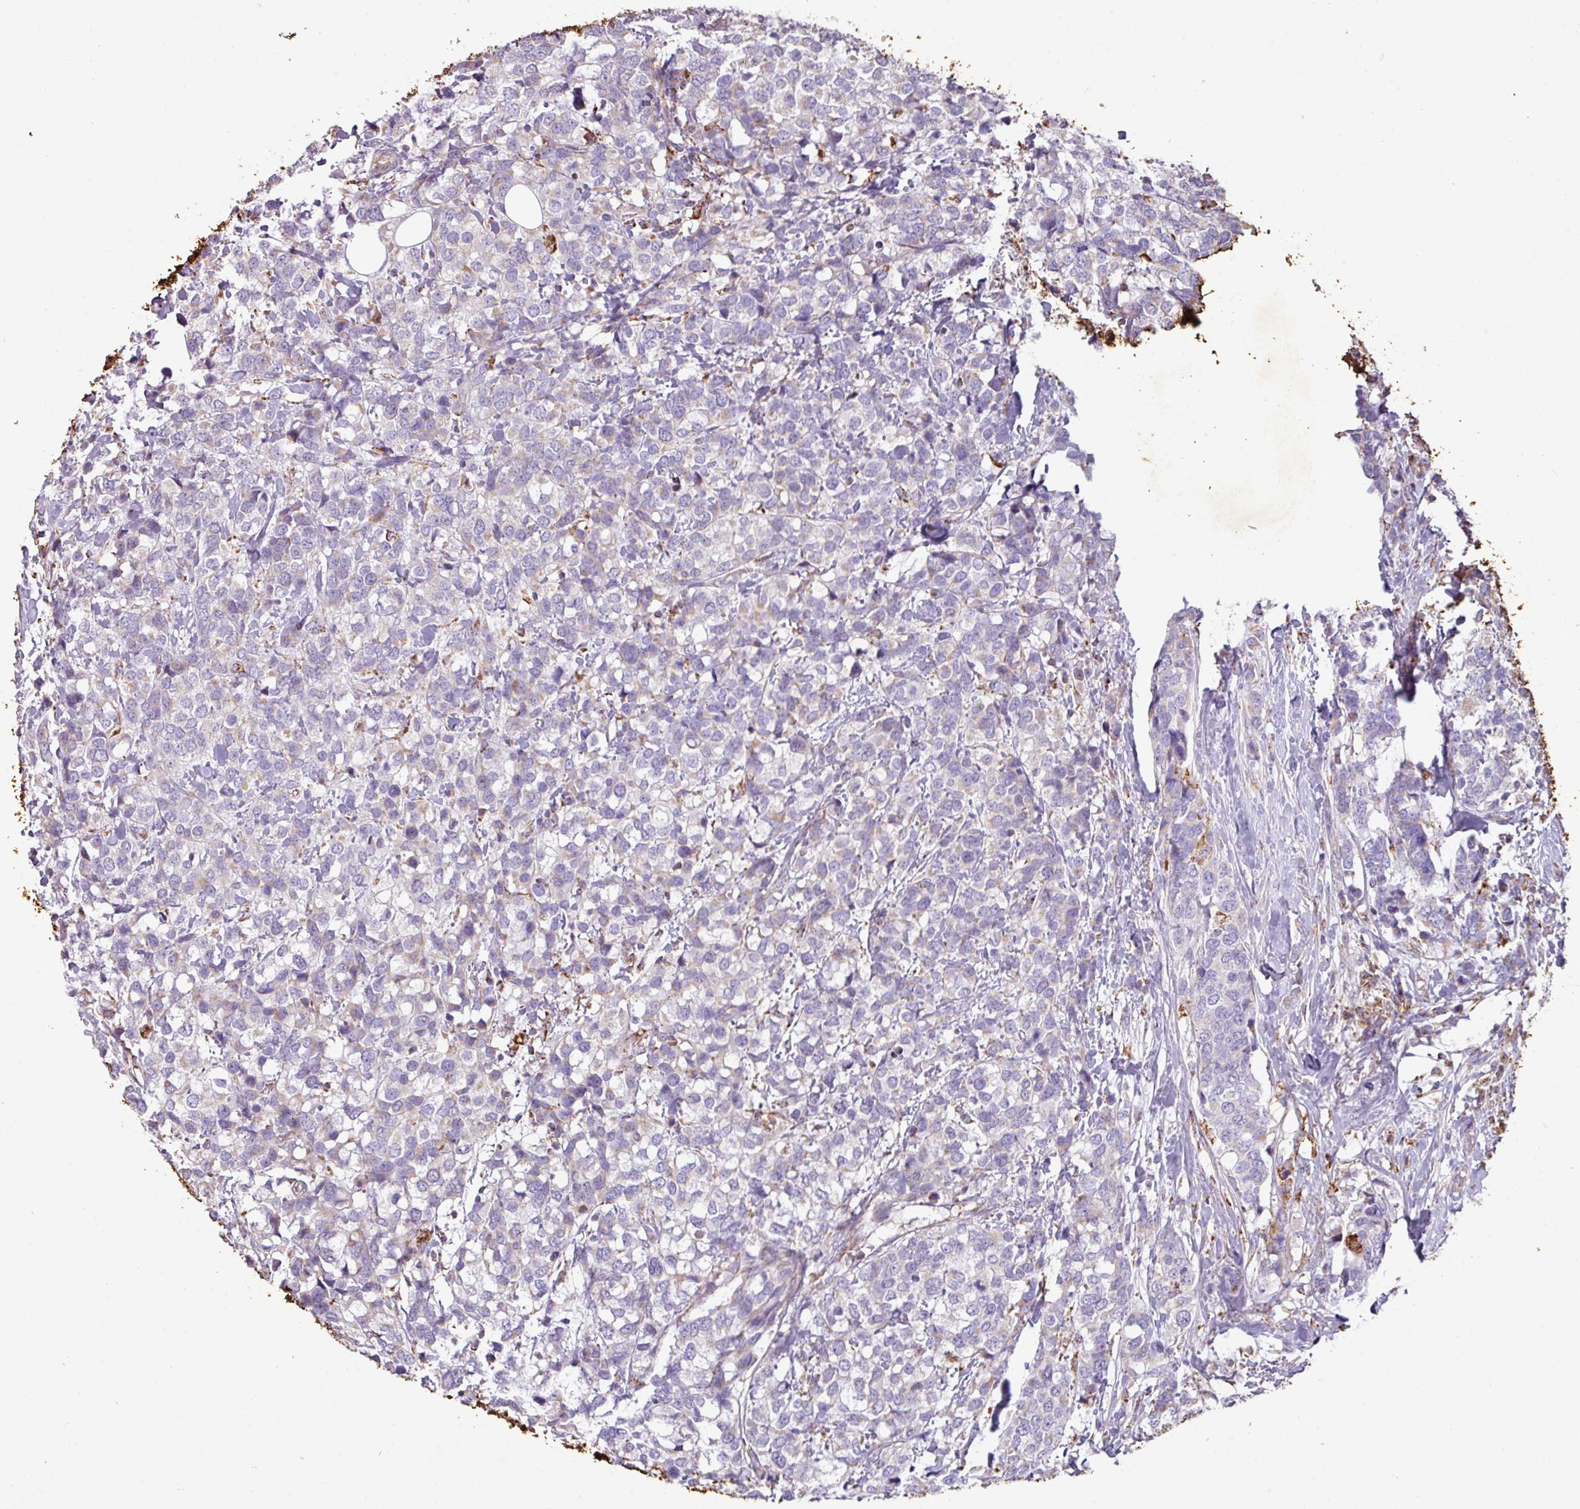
{"staining": {"intensity": "negative", "quantity": "none", "location": "none"}, "tissue": "breast cancer", "cell_type": "Tumor cells", "image_type": "cancer", "snomed": [{"axis": "morphology", "description": "Lobular carcinoma"}, {"axis": "topography", "description": "Breast"}], "caption": "DAB (3,3'-diaminobenzidine) immunohistochemical staining of human breast cancer (lobular carcinoma) demonstrates no significant positivity in tumor cells. The staining was performed using DAB to visualize the protein expression in brown, while the nuclei were stained in blue with hematoxylin (Magnification: 20x).", "gene": "SQOR", "patient": {"sex": "female", "age": 59}}